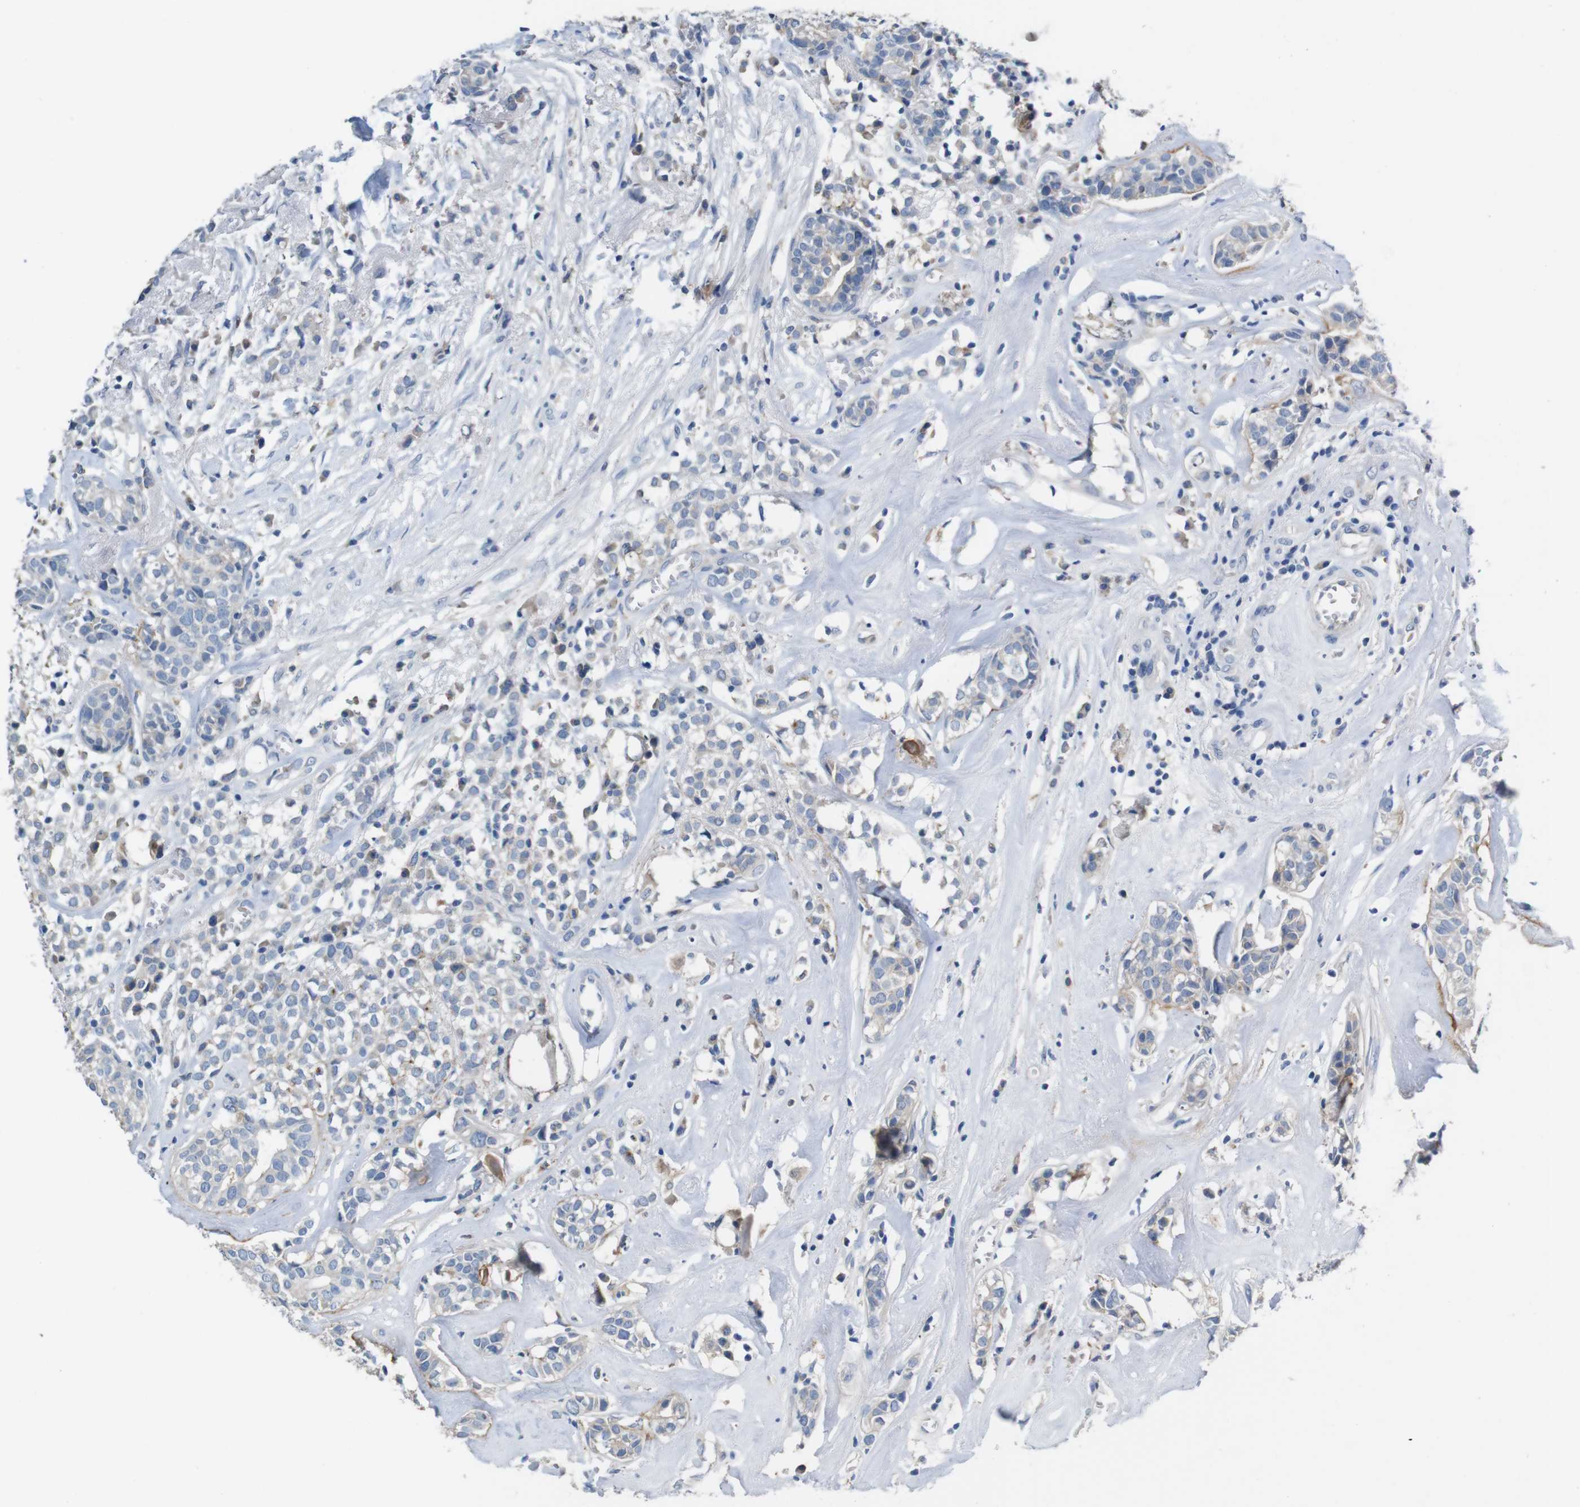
{"staining": {"intensity": "negative", "quantity": "none", "location": "none"}, "tissue": "head and neck cancer", "cell_type": "Tumor cells", "image_type": "cancer", "snomed": [{"axis": "morphology", "description": "Adenocarcinoma, NOS"}, {"axis": "topography", "description": "Salivary gland"}, {"axis": "topography", "description": "Head-Neck"}], "caption": "A micrograph of human head and neck cancer (adenocarcinoma) is negative for staining in tumor cells. (DAB (3,3'-diaminobenzidine) immunohistochemistry visualized using brightfield microscopy, high magnification).", "gene": "IGSF8", "patient": {"sex": "female", "age": 65}}